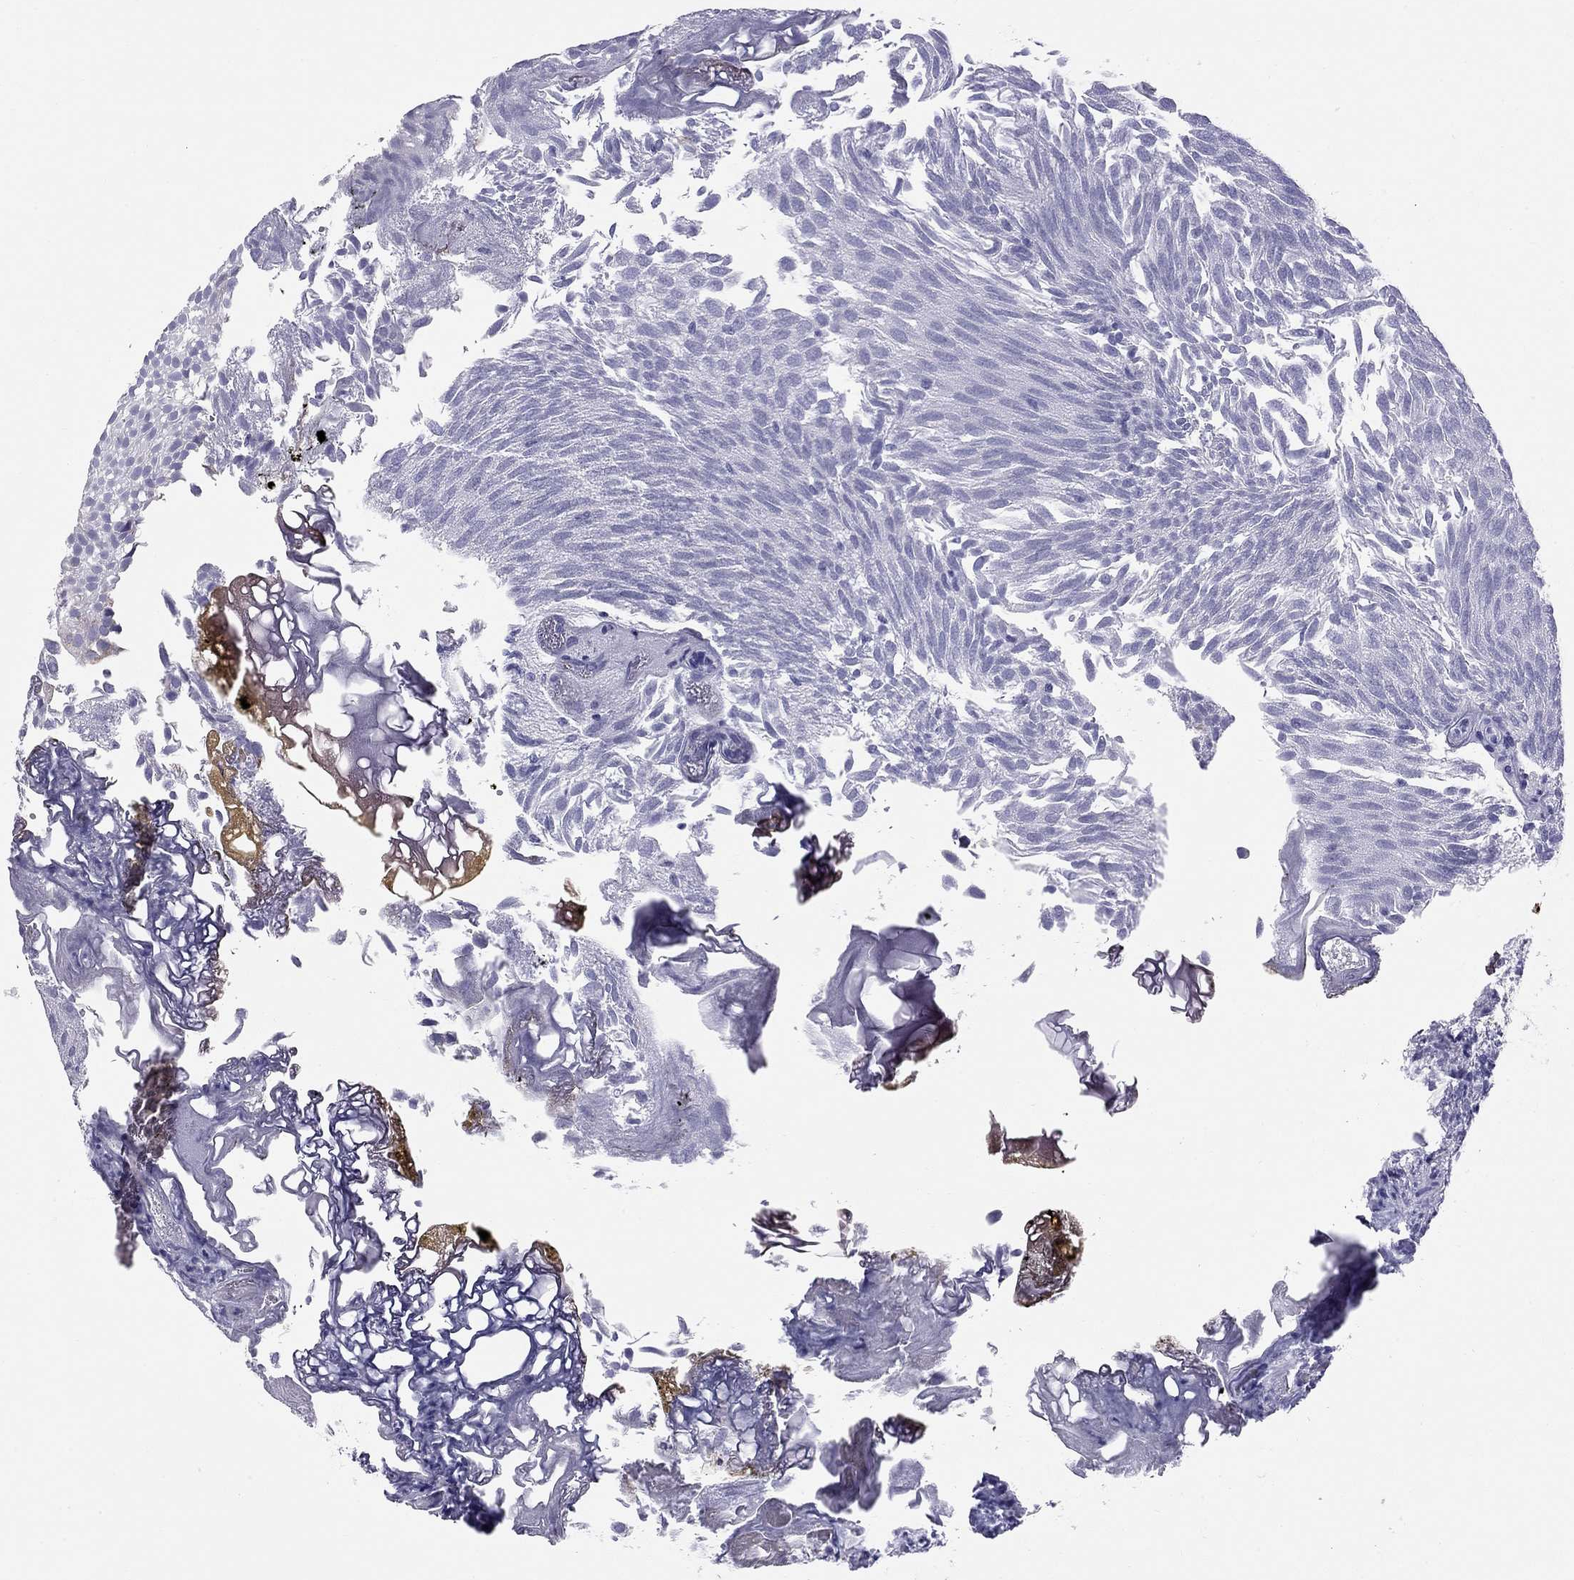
{"staining": {"intensity": "negative", "quantity": "none", "location": "none"}, "tissue": "urothelial cancer", "cell_type": "Tumor cells", "image_type": "cancer", "snomed": [{"axis": "morphology", "description": "Urothelial carcinoma, Low grade"}, {"axis": "topography", "description": "Urinary bladder"}], "caption": "Low-grade urothelial carcinoma was stained to show a protein in brown. There is no significant staining in tumor cells.", "gene": "TRPM3", "patient": {"sex": "male", "age": 52}}